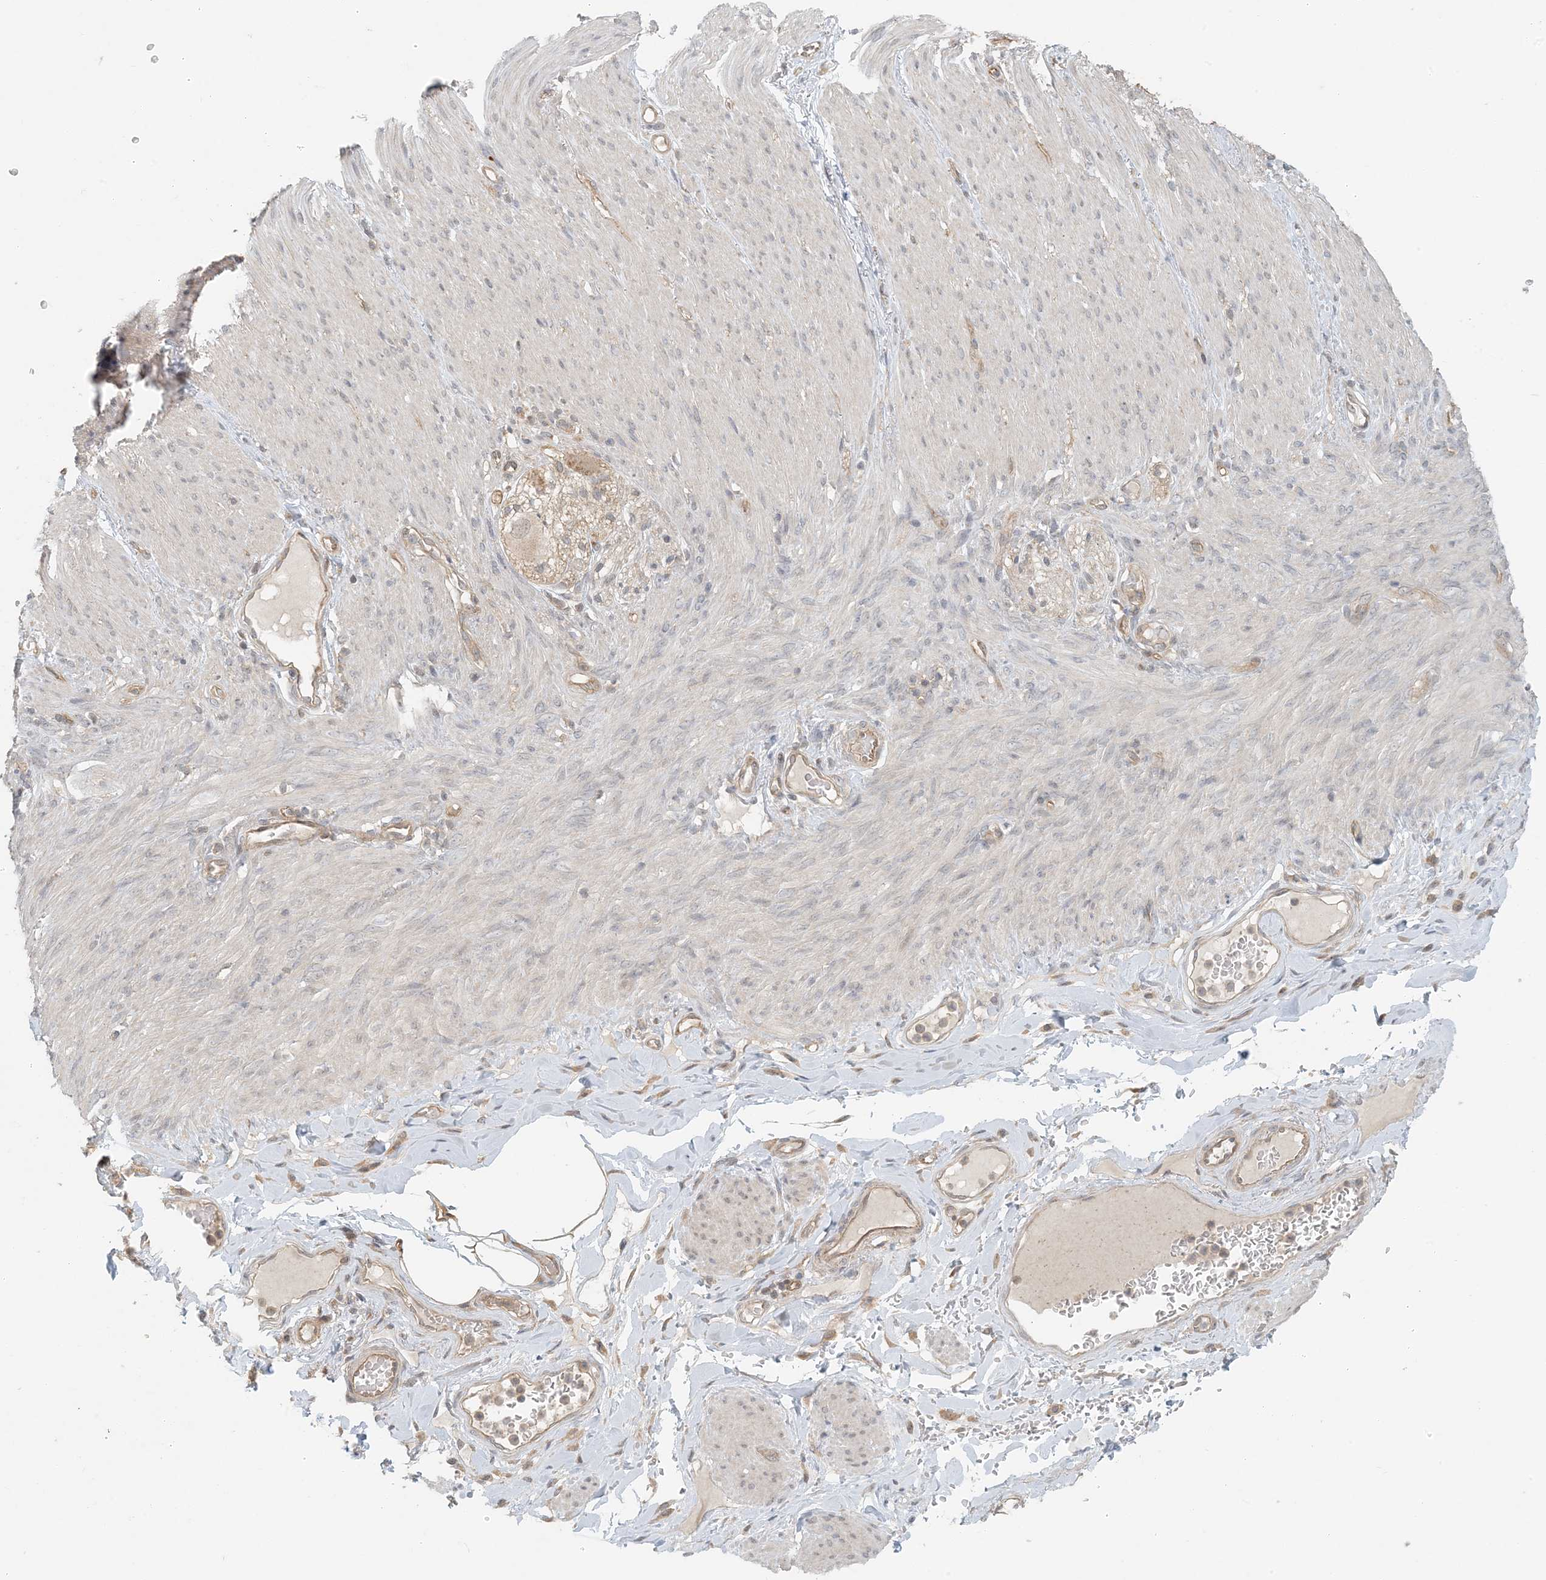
{"staining": {"intensity": "negative", "quantity": "none", "location": "none"}, "tissue": "adipose tissue", "cell_type": "Adipocytes", "image_type": "normal", "snomed": [{"axis": "morphology", "description": "Normal tissue, NOS"}, {"axis": "topography", "description": "Colon"}, {"axis": "topography", "description": "Peripheral nerve tissue"}], "caption": "Adipose tissue stained for a protein using IHC shows no positivity adipocytes.", "gene": "OBI1", "patient": {"sex": "female", "age": 61}}